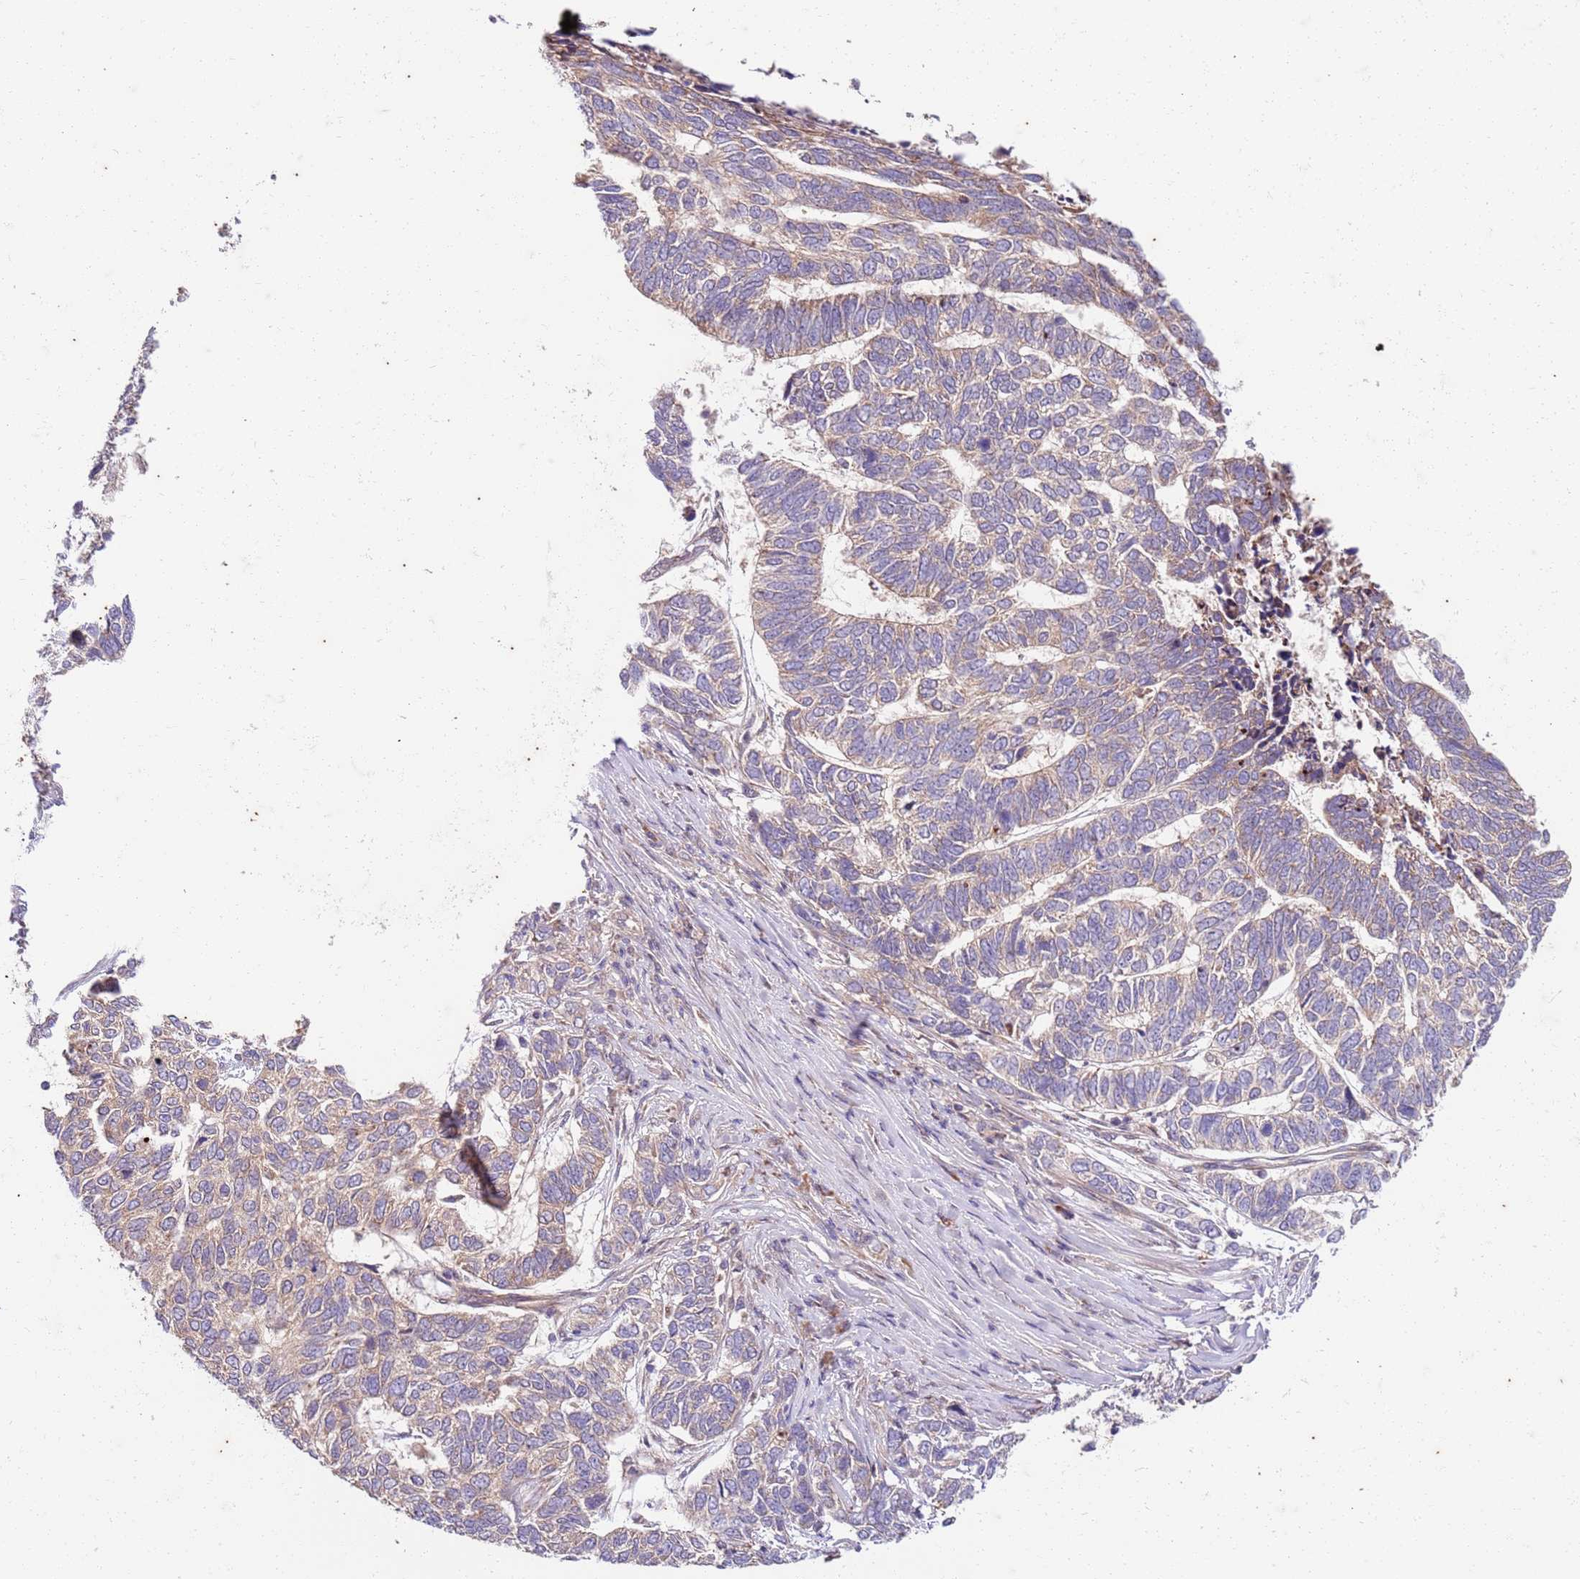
{"staining": {"intensity": "weak", "quantity": "25%-75%", "location": "cytoplasmic/membranous"}, "tissue": "skin cancer", "cell_type": "Tumor cells", "image_type": "cancer", "snomed": [{"axis": "morphology", "description": "Basal cell carcinoma"}, {"axis": "topography", "description": "Skin"}], "caption": "Skin cancer (basal cell carcinoma) stained with immunohistochemistry (IHC) exhibits weak cytoplasmic/membranous expression in about 25%-75% of tumor cells. (Brightfield microscopy of DAB IHC at high magnification).", "gene": "OSBP", "patient": {"sex": "female", "age": 65}}